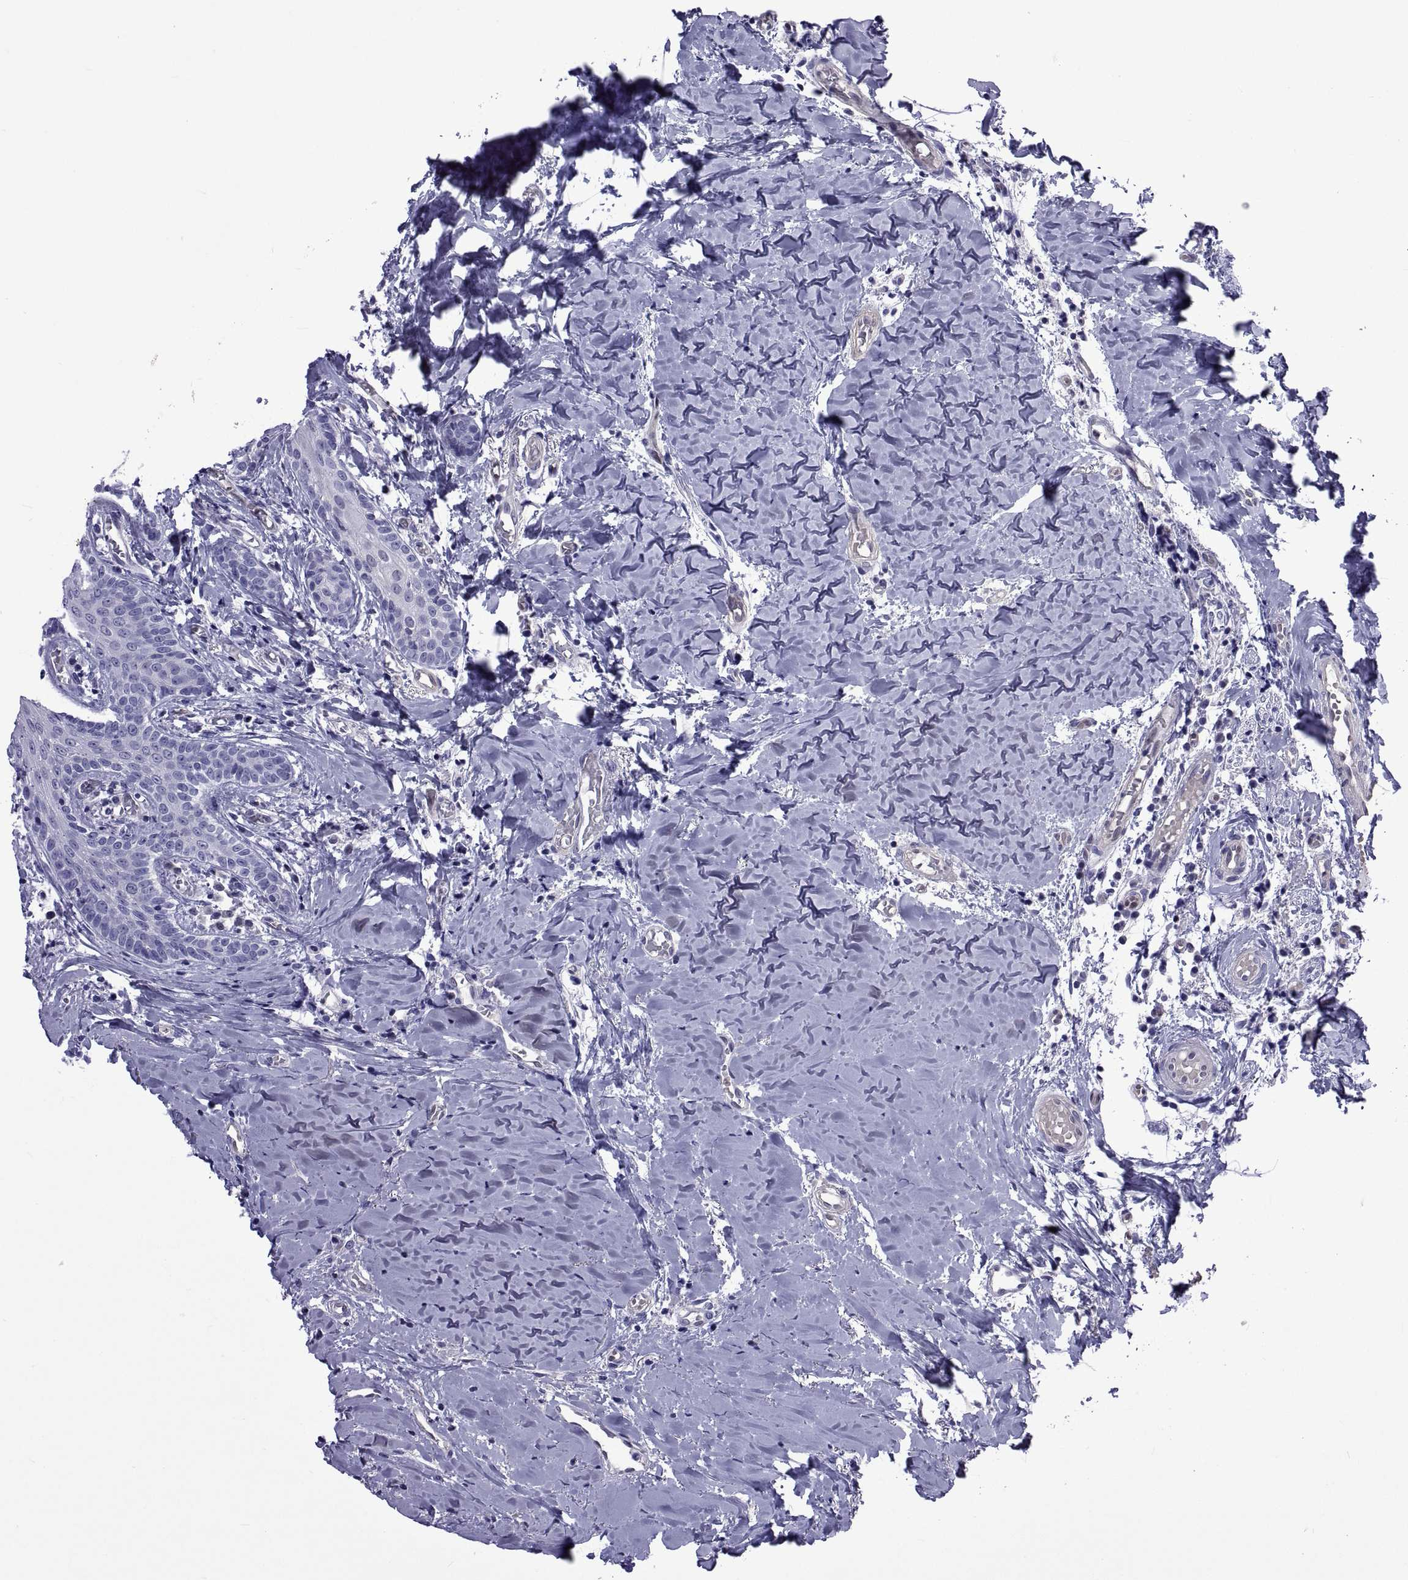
{"staining": {"intensity": "negative", "quantity": "none", "location": "none"}, "tissue": "head and neck cancer", "cell_type": "Tumor cells", "image_type": "cancer", "snomed": [{"axis": "morphology", "description": "Normal tissue, NOS"}, {"axis": "morphology", "description": "Squamous cell carcinoma, NOS"}, {"axis": "topography", "description": "Oral tissue"}, {"axis": "topography", "description": "Salivary gland"}, {"axis": "topography", "description": "Head-Neck"}], "caption": "This is a histopathology image of immunohistochemistry staining of head and neck cancer, which shows no staining in tumor cells. (DAB immunohistochemistry visualized using brightfield microscopy, high magnification).", "gene": "LCN9", "patient": {"sex": "female", "age": 62}}